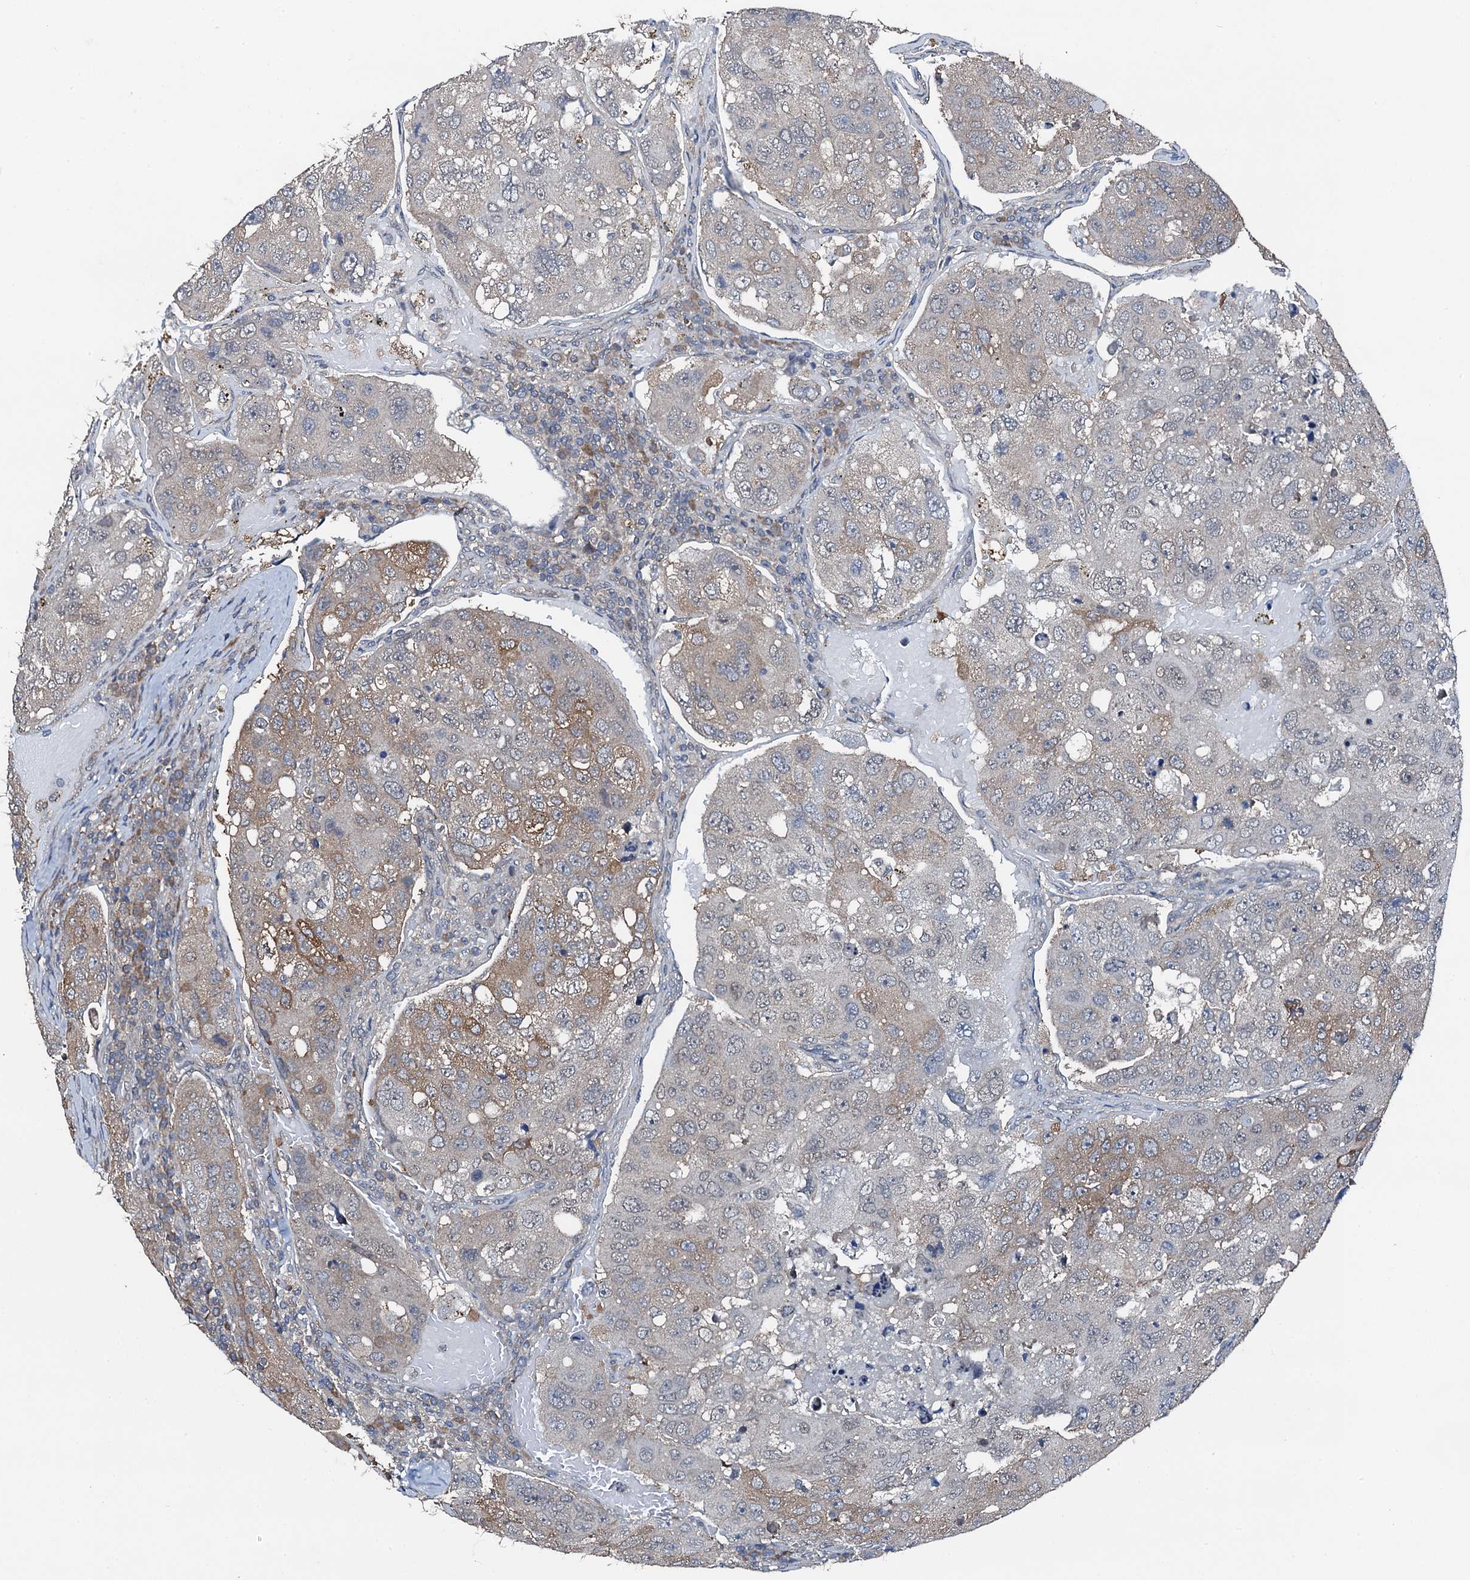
{"staining": {"intensity": "weak", "quantity": "<25%", "location": "nuclear"}, "tissue": "urothelial cancer", "cell_type": "Tumor cells", "image_type": "cancer", "snomed": [{"axis": "morphology", "description": "Urothelial carcinoma, High grade"}, {"axis": "topography", "description": "Lymph node"}, {"axis": "topography", "description": "Urinary bladder"}], "caption": "An image of human urothelial cancer is negative for staining in tumor cells. (DAB immunohistochemistry with hematoxylin counter stain).", "gene": "FLYWCH1", "patient": {"sex": "male", "age": 51}}